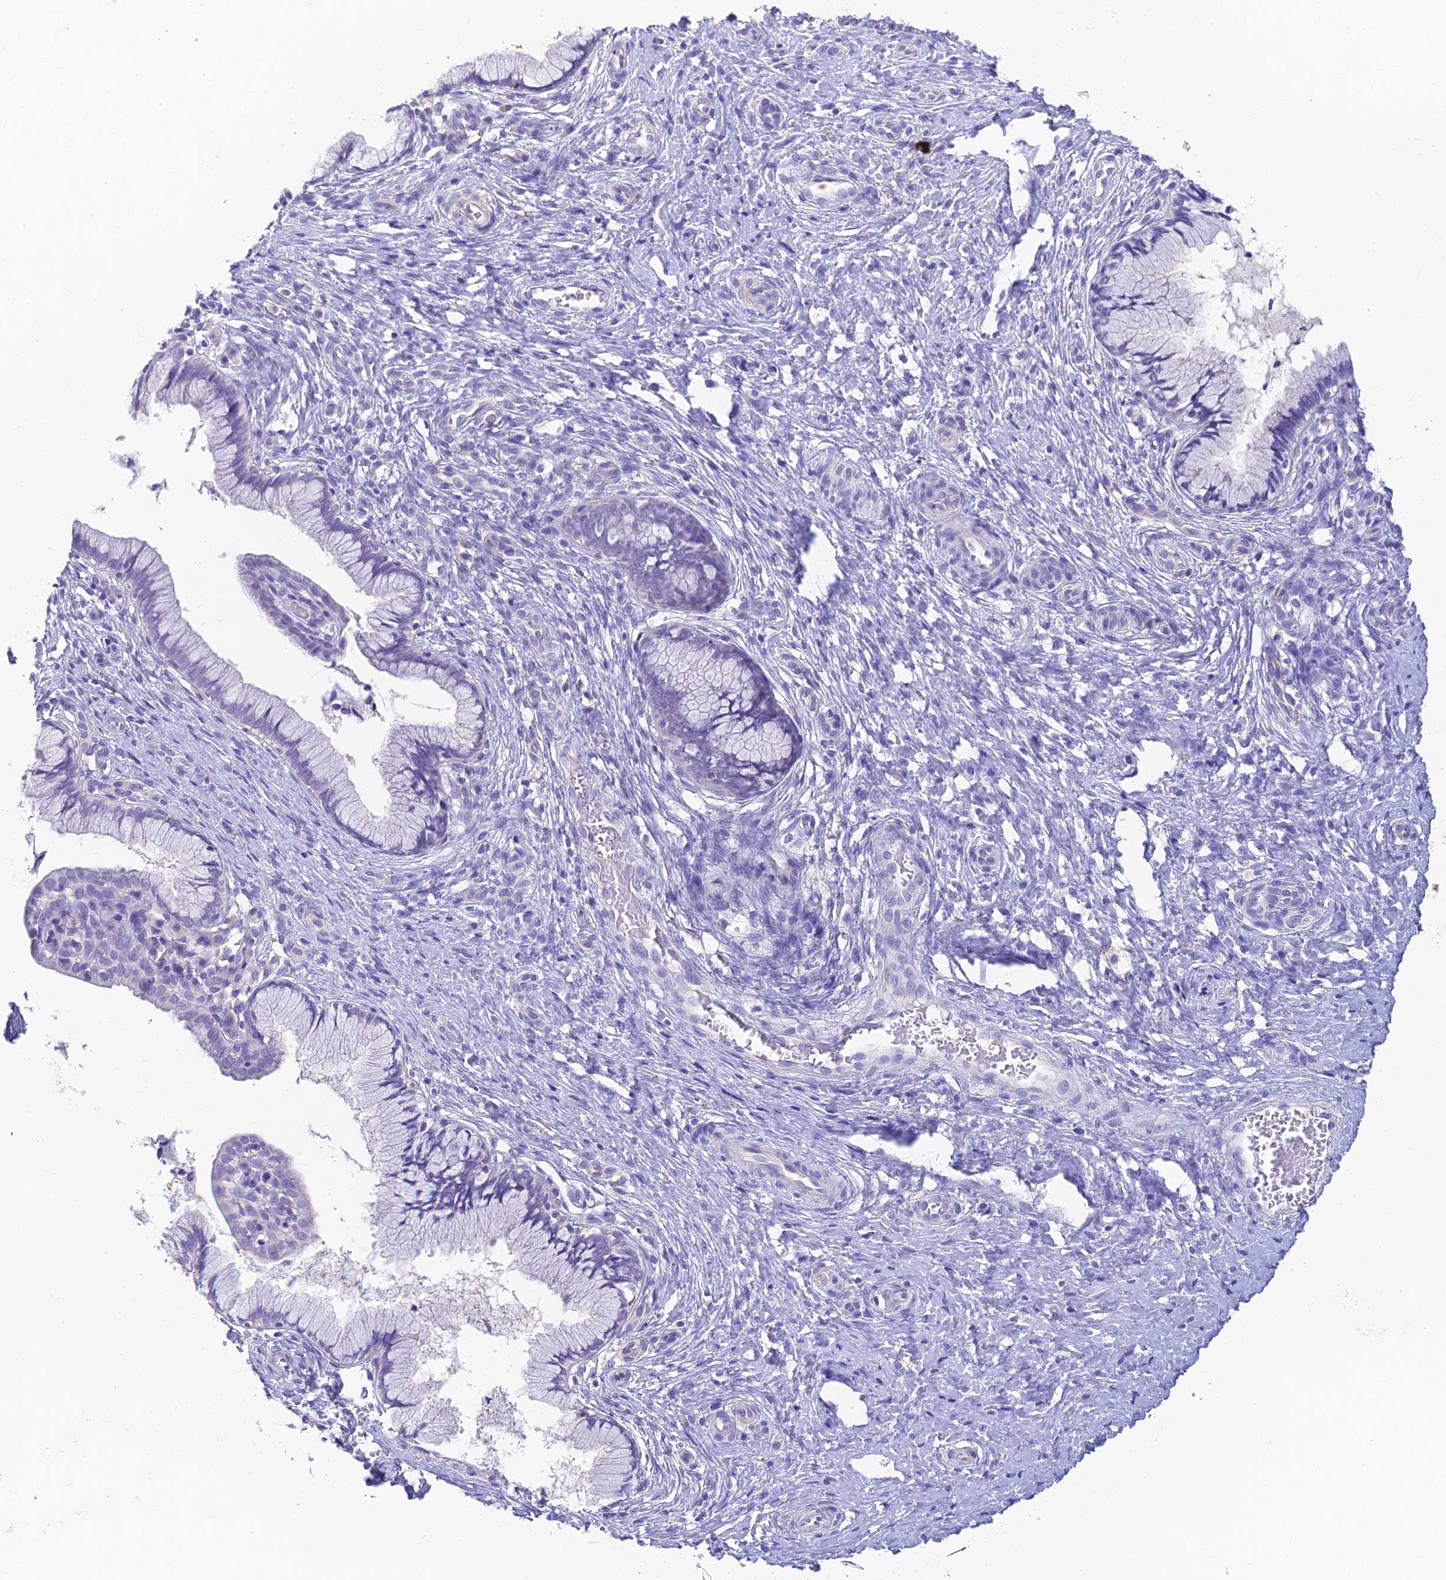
{"staining": {"intensity": "negative", "quantity": "none", "location": "none"}, "tissue": "cervix", "cell_type": "Glandular cells", "image_type": "normal", "snomed": [{"axis": "morphology", "description": "Normal tissue, NOS"}, {"axis": "topography", "description": "Cervix"}], "caption": "Photomicrograph shows no significant protein positivity in glandular cells of benign cervix.", "gene": "ADAMTS13", "patient": {"sex": "female", "age": 36}}